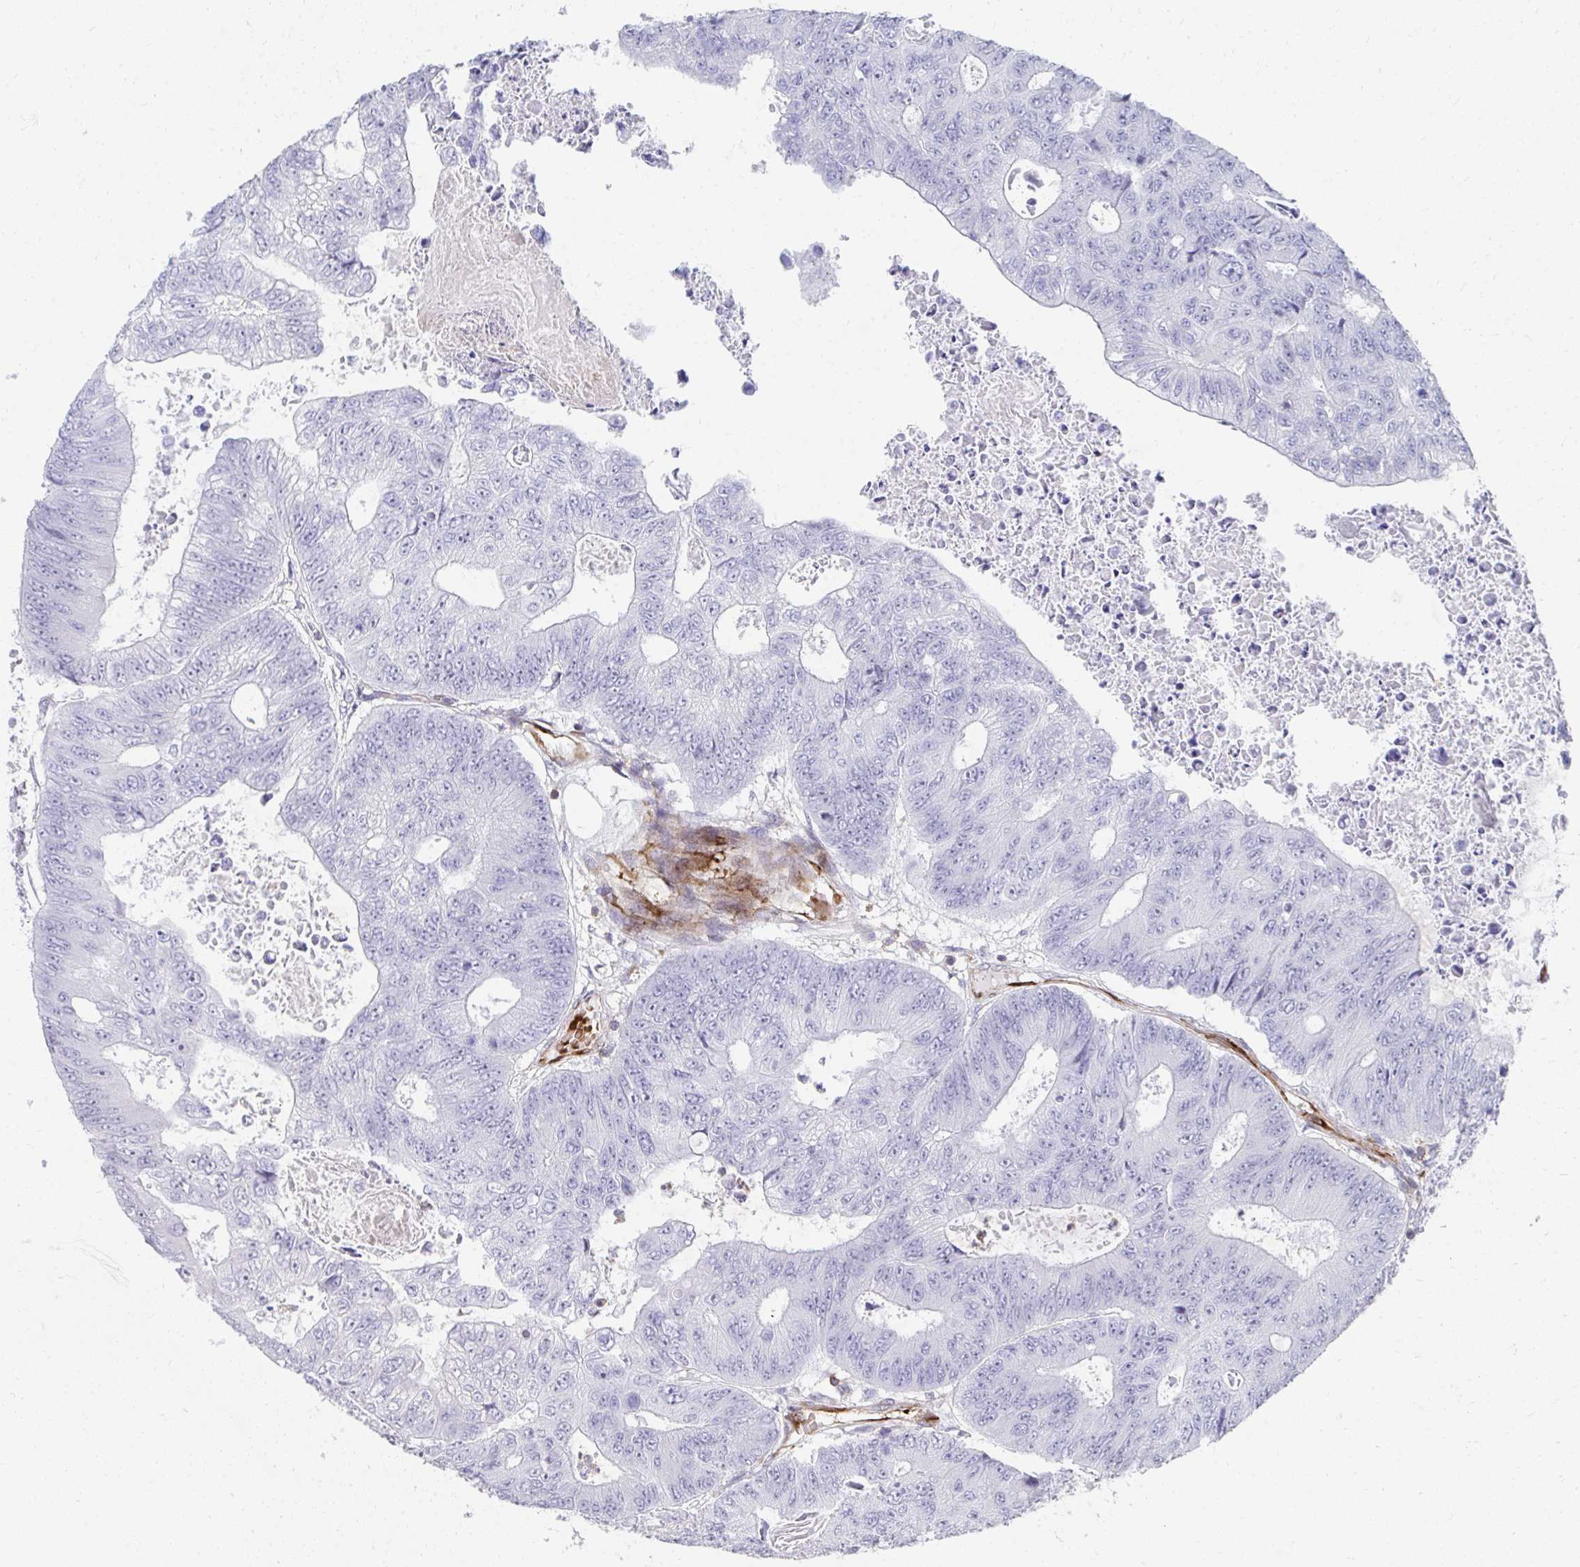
{"staining": {"intensity": "negative", "quantity": "none", "location": "none"}, "tissue": "colorectal cancer", "cell_type": "Tumor cells", "image_type": "cancer", "snomed": [{"axis": "morphology", "description": "Adenocarcinoma, NOS"}, {"axis": "topography", "description": "Colon"}], "caption": "Image shows no significant protein positivity in tumor cells of colorectal cancer.", "gene": "FOXN3", "patient": {"sex": "female", "age": 48}}